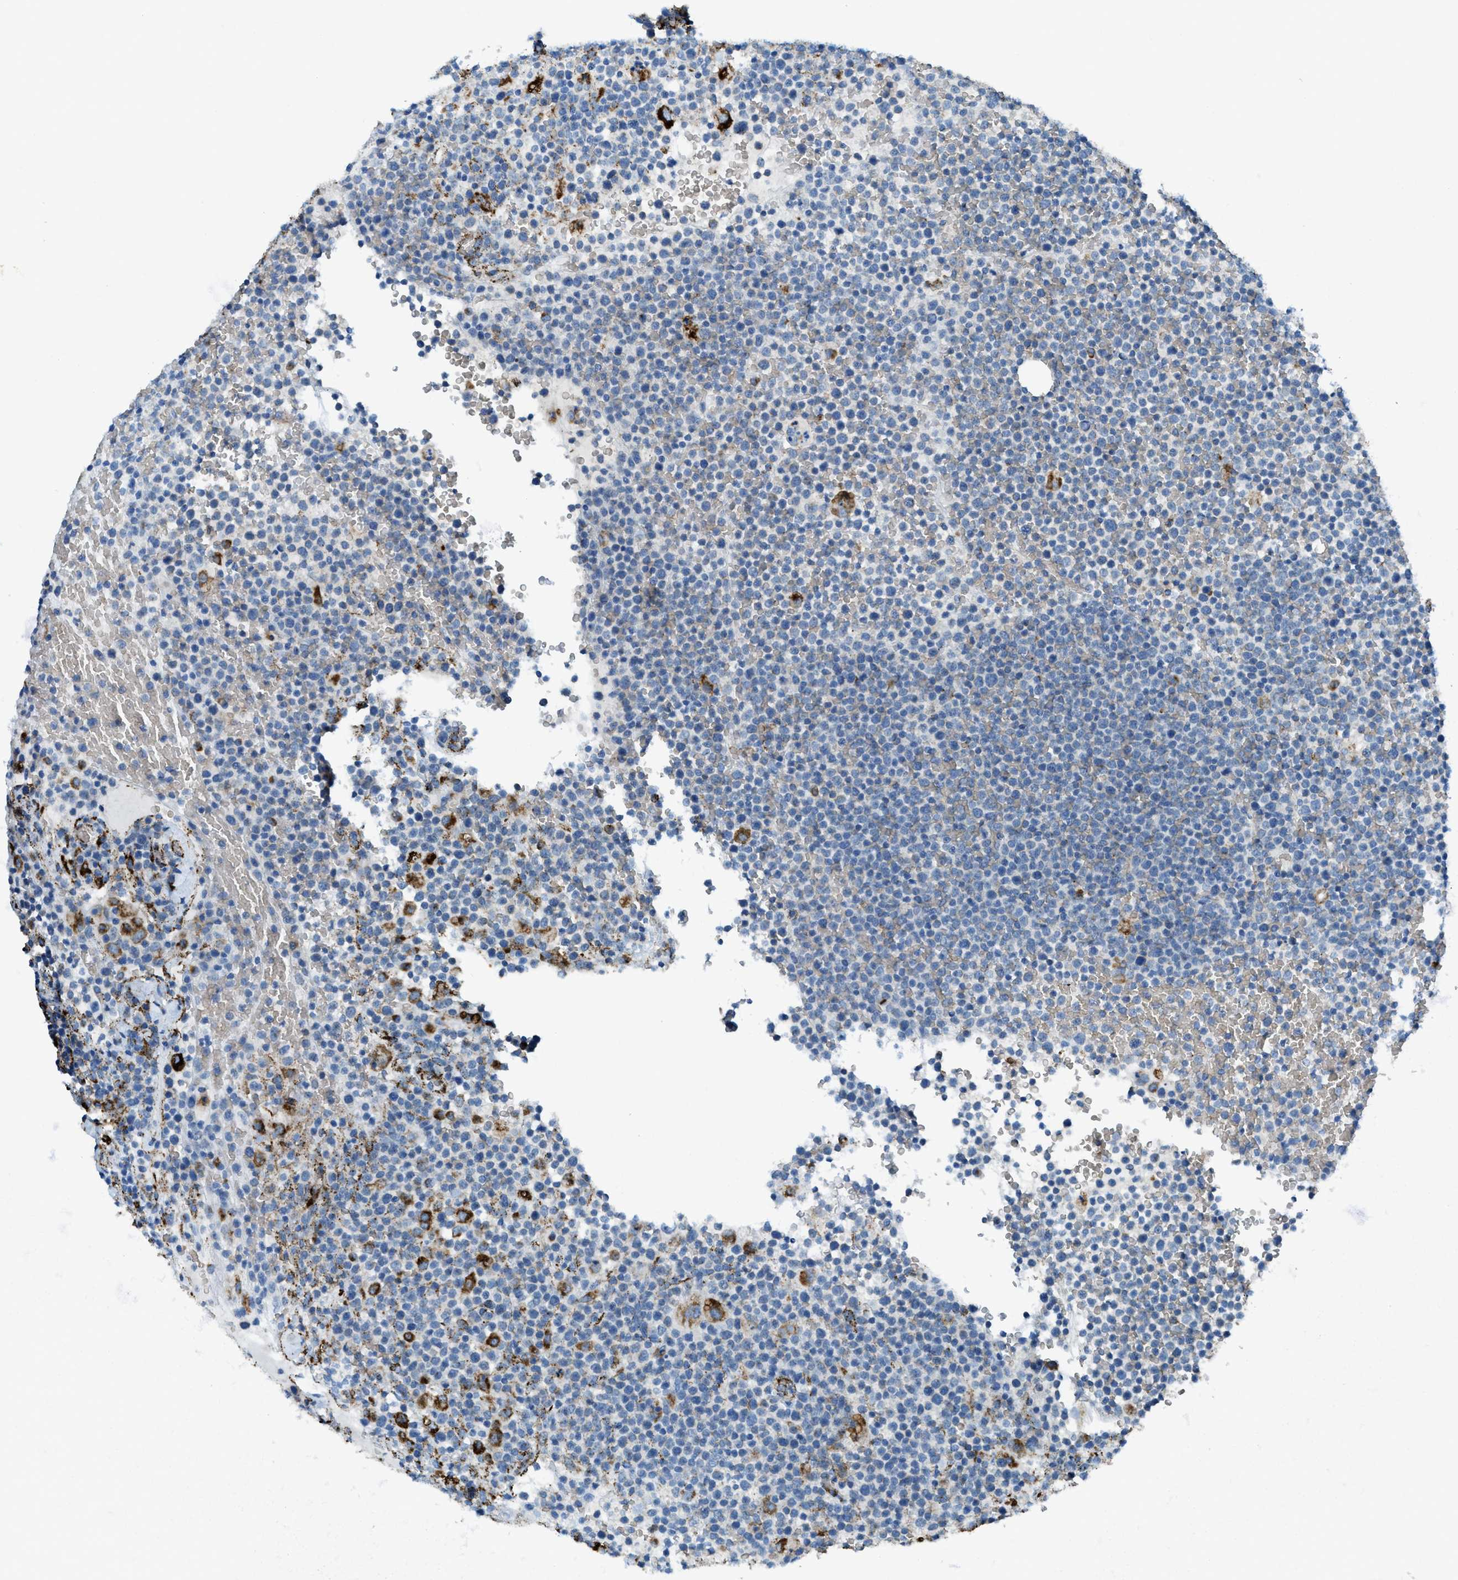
{"staining": {"intensity": "strong", "quantity": "<25%", "location": "cytoplasmic/membranous"}, "tissue": "lymphoma", "cell_type": "Tumor cells", "image_type": "cancer", "snomed": [{"axis": "morphology", "description": "Malignant lymphoma, non-Hodgkin's type, High grade"}, {"axis": "topography", "description": "Lymph node"}], "caption": "Strong cytoplasmic/membranous staining is present in about <25% of tumor cells in lymphoma.", "gene": "SCARB2", "patient": {"sex": "male", "age": 61}}